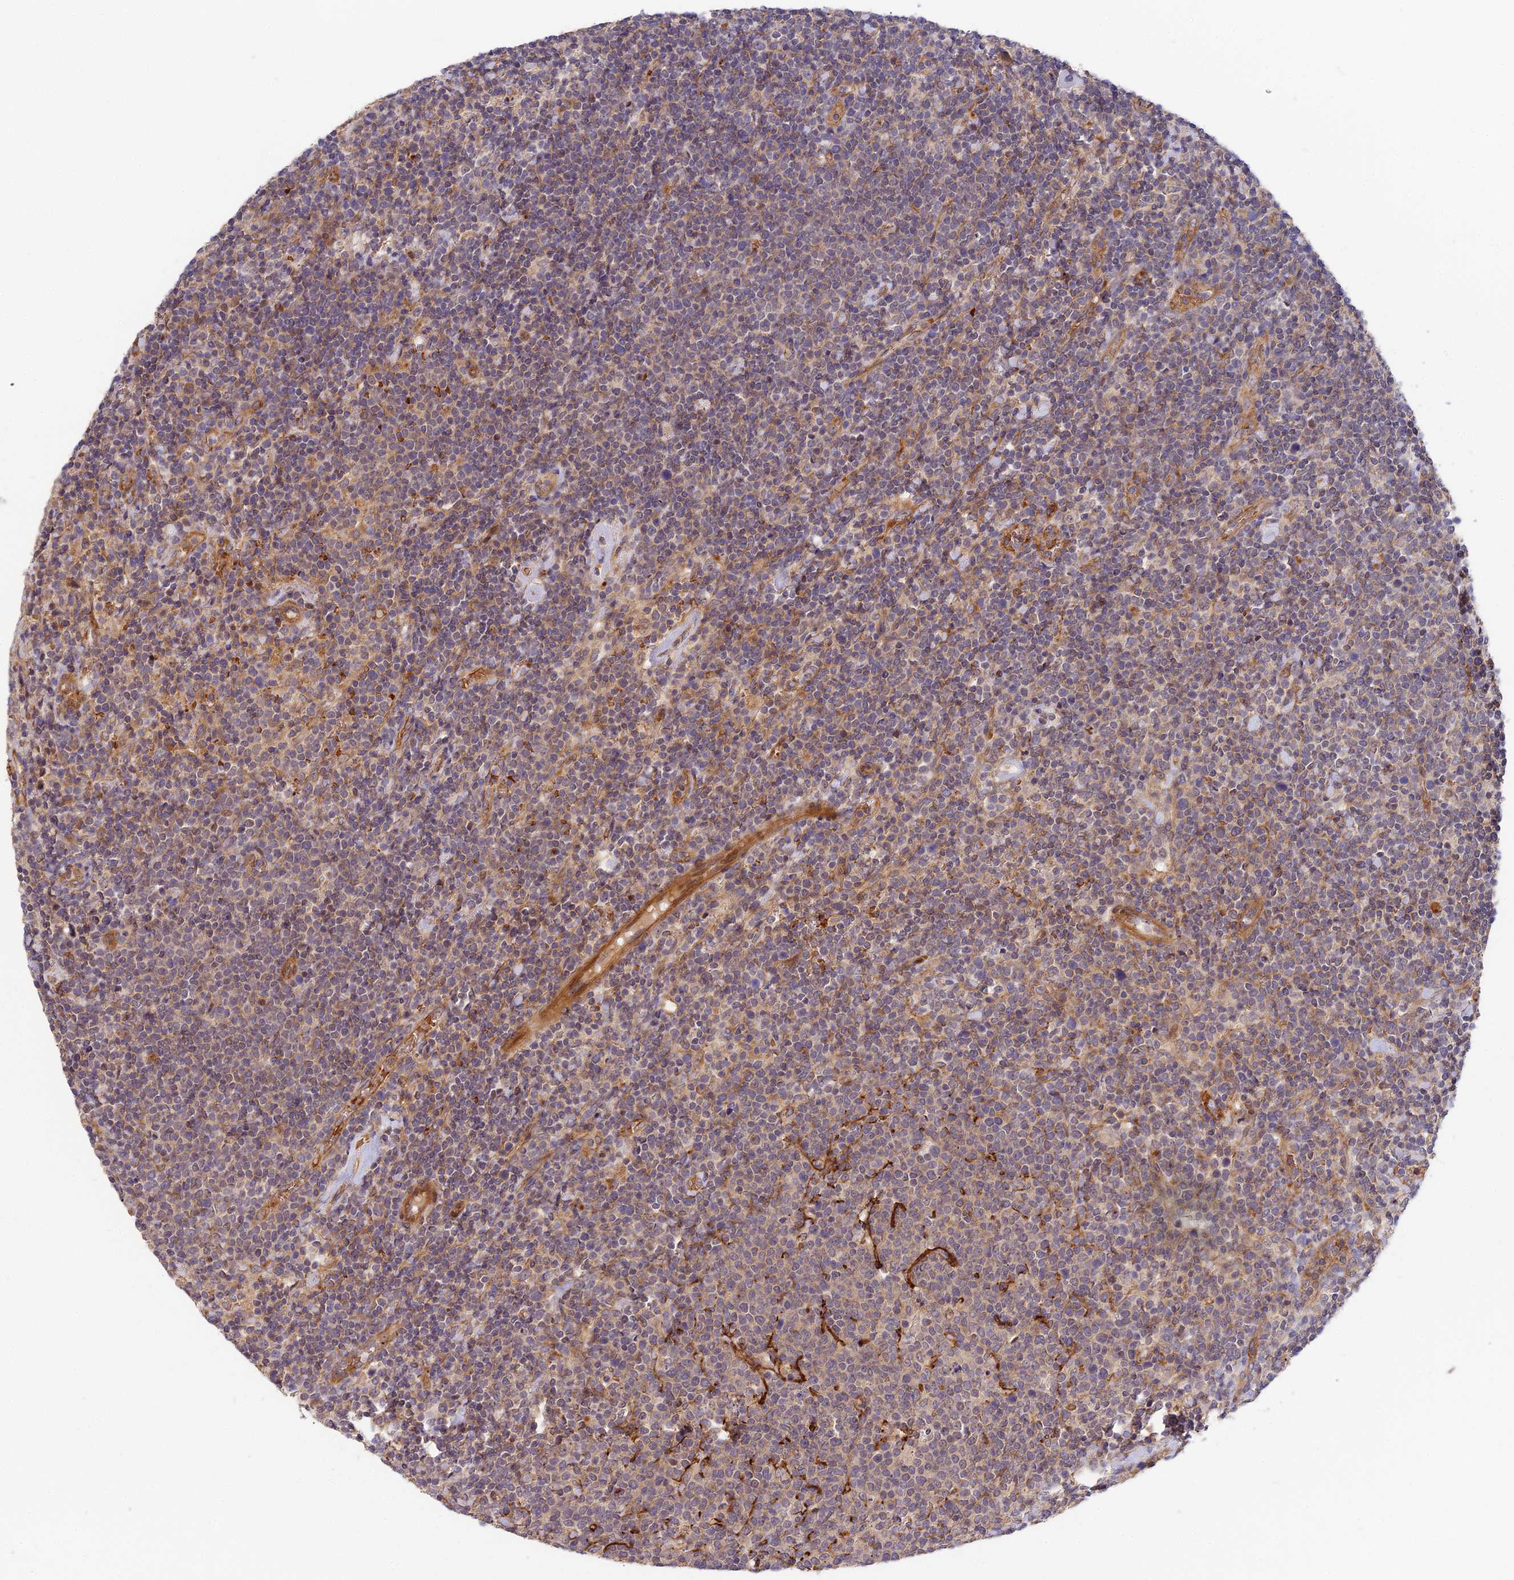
{"staining": {"intensity": "negative", "quantity": "none", "location": "none"}, "tissue": "lymphoma", "cell_type": "Tumor cells", "image_type": "cancer", "snomed": [{"axis": "morphology", "description": "Malignant lymphoma, non-Hodgkin's type, High grade"}, {"axis": "topography", "description": "Lymph node"}], "caption": "The image exhibits no staining of tumor cells in malignant lymphoma, non-Hodgkin's type (high-grade).", "gene": "MISP3", "patient": {"sex": "male", "age": 61}}